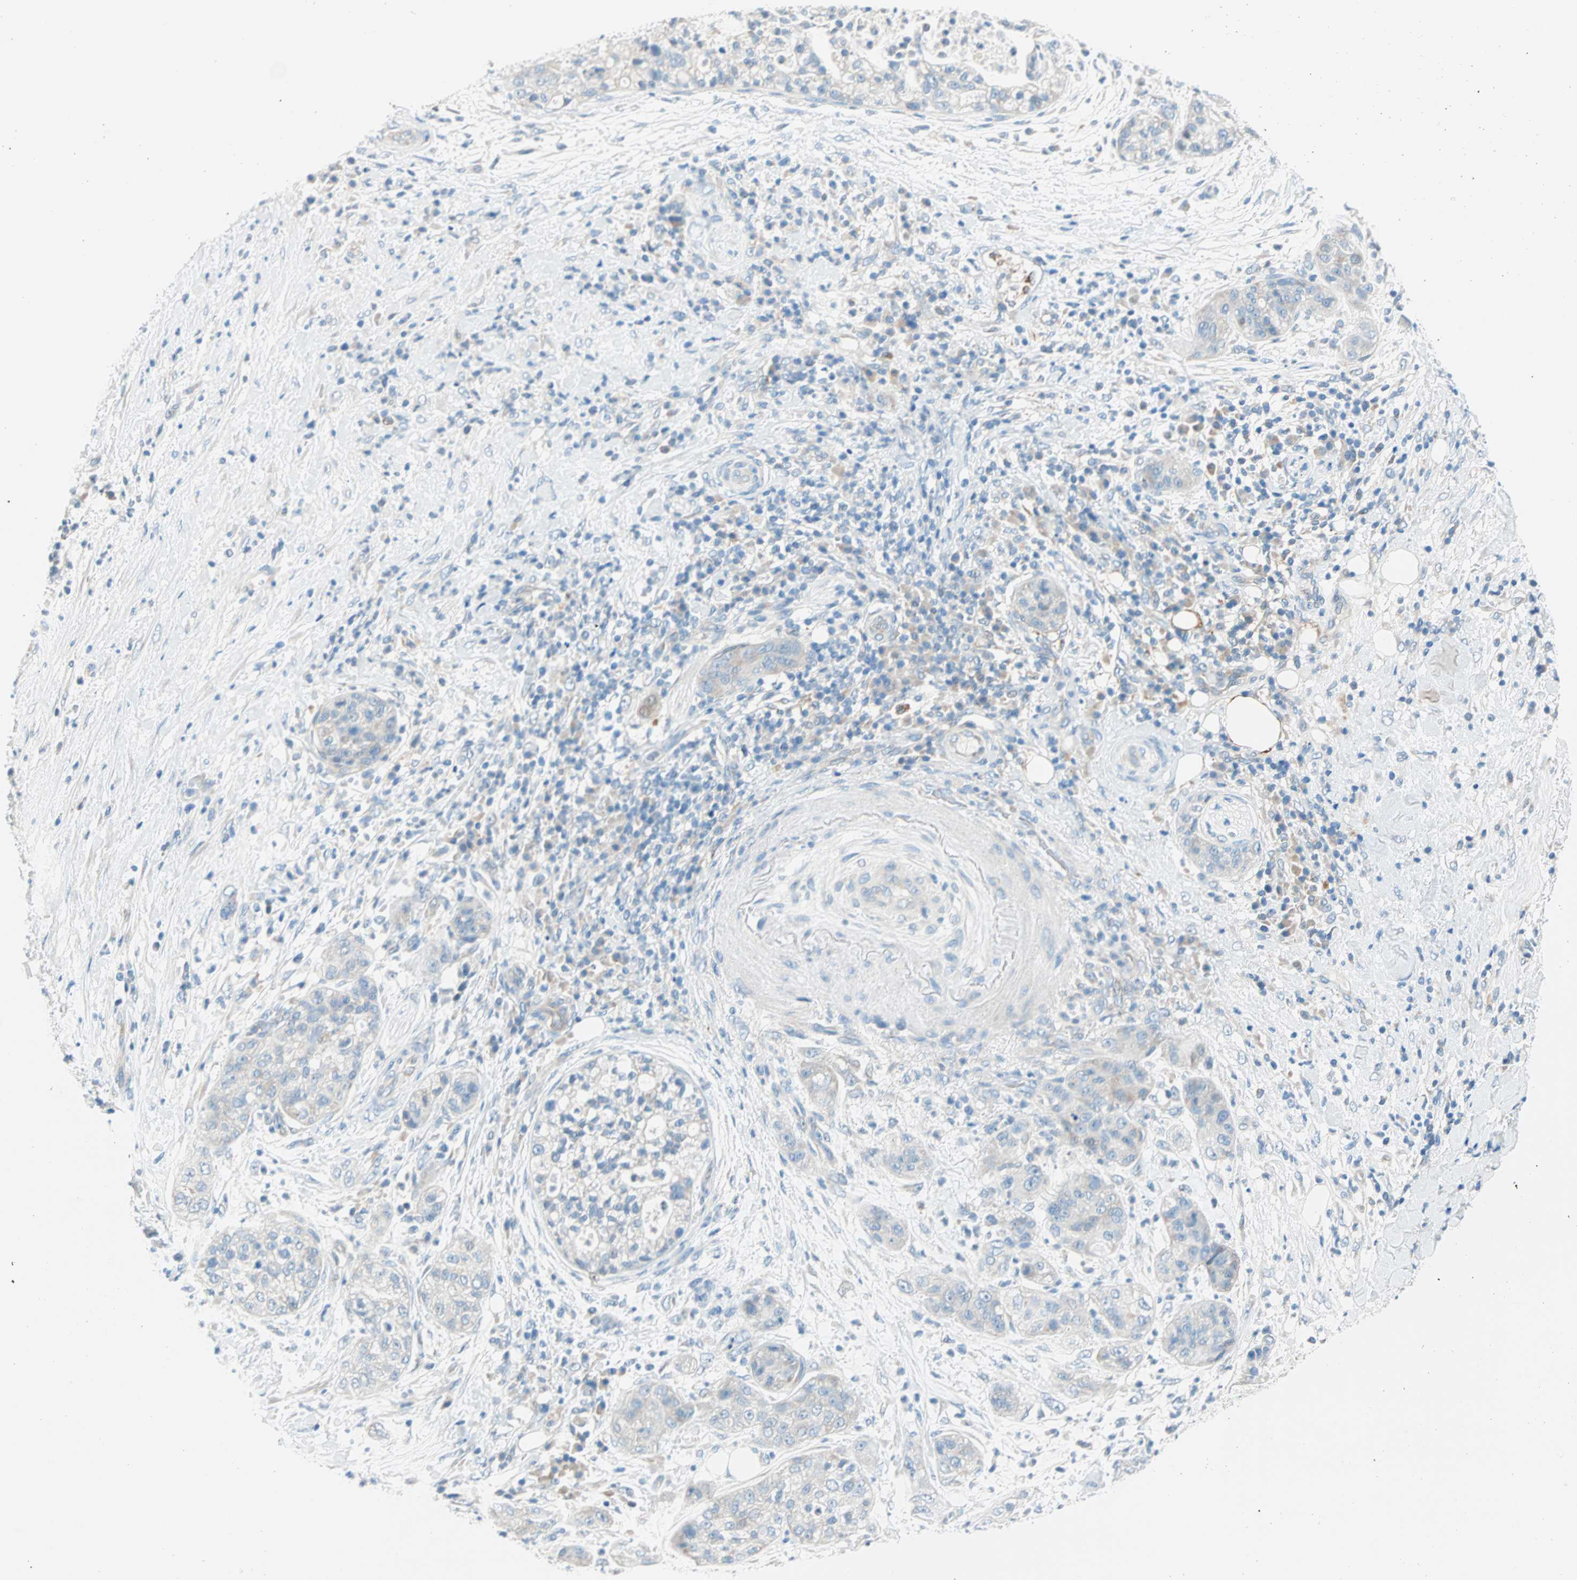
{"staining": {"intensity": "negative", "quantity": "none", "location": "none"}, "tissue": "pancreatic cancer", "cell_type": "Tumor cells", "image_type": "cancer", "snomed": [{"axis": "morphology", "description": "Adenocarcinoma, NOS"}, {"axis": "topography", "description": "Pancreas"}], "caption": "DAB (3,3'-diaminobenzidine) immunohistochemical staining of human adenocarcinoma (pancreatic) reveals no significant expression in tumor cells.", "gene": "TMEM163", "patient": {"sex": "female", "age": 78}}